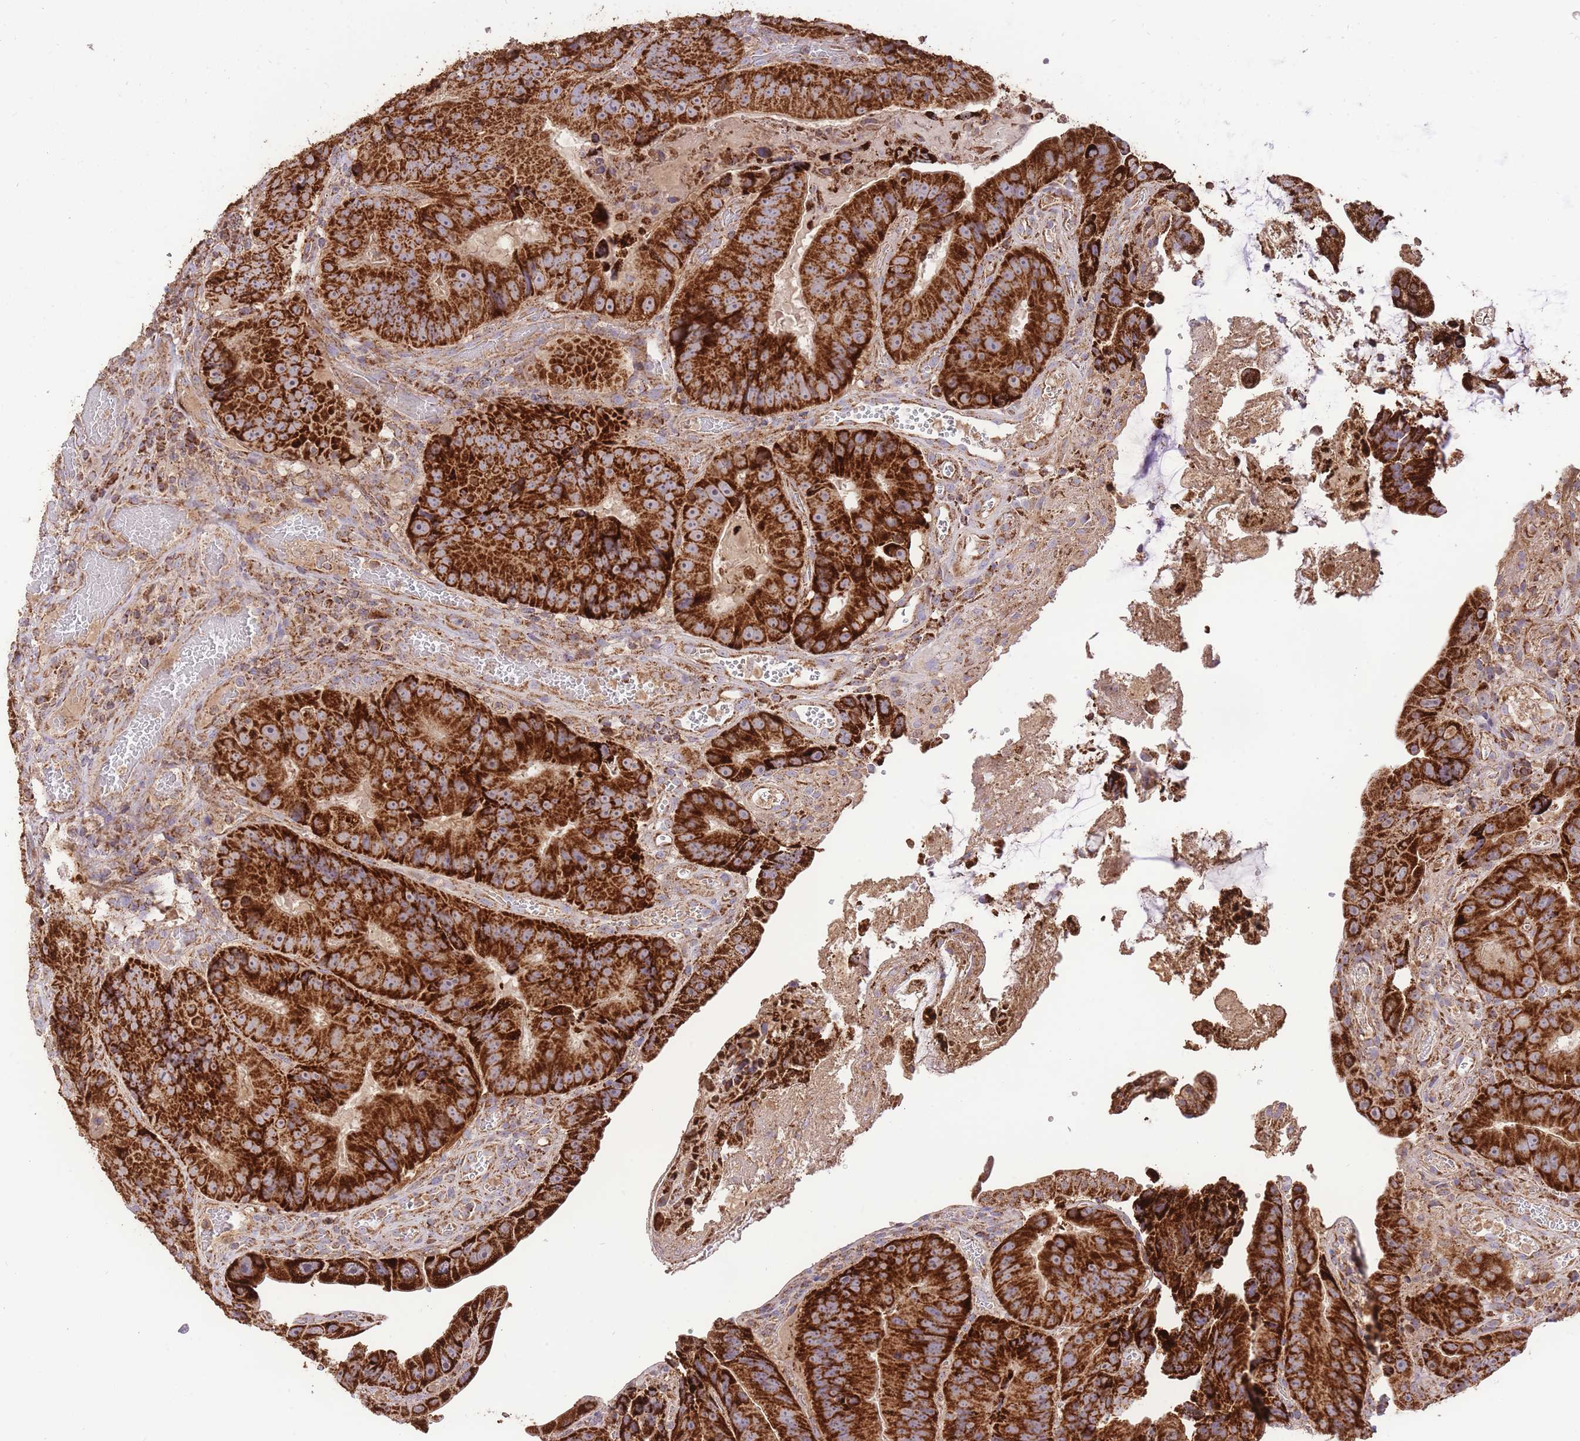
{"staining": {"intensity": "strong", "quantity": ">75%", "location": "cytoplasmic/membranous"}, "tissue": "colorectal cancer", "cell_type": "Tumor cells", "image_type": "cancer", "snomed": [{"axis": "morphology", "description": "Adenocarcinoma, NOS"}, {"axis": "topography", "description": "Colon"}], "caption": "A high-resolution photomicrograph shows immunohistochemistry staining of colorectal cancer (adenocarcinoma), which exhibits strong cytoplasmic/membranous expression in approximately >75% of tumor cells.", "gene": "PREP", "patient": {"sex": "female", "age": 86}}